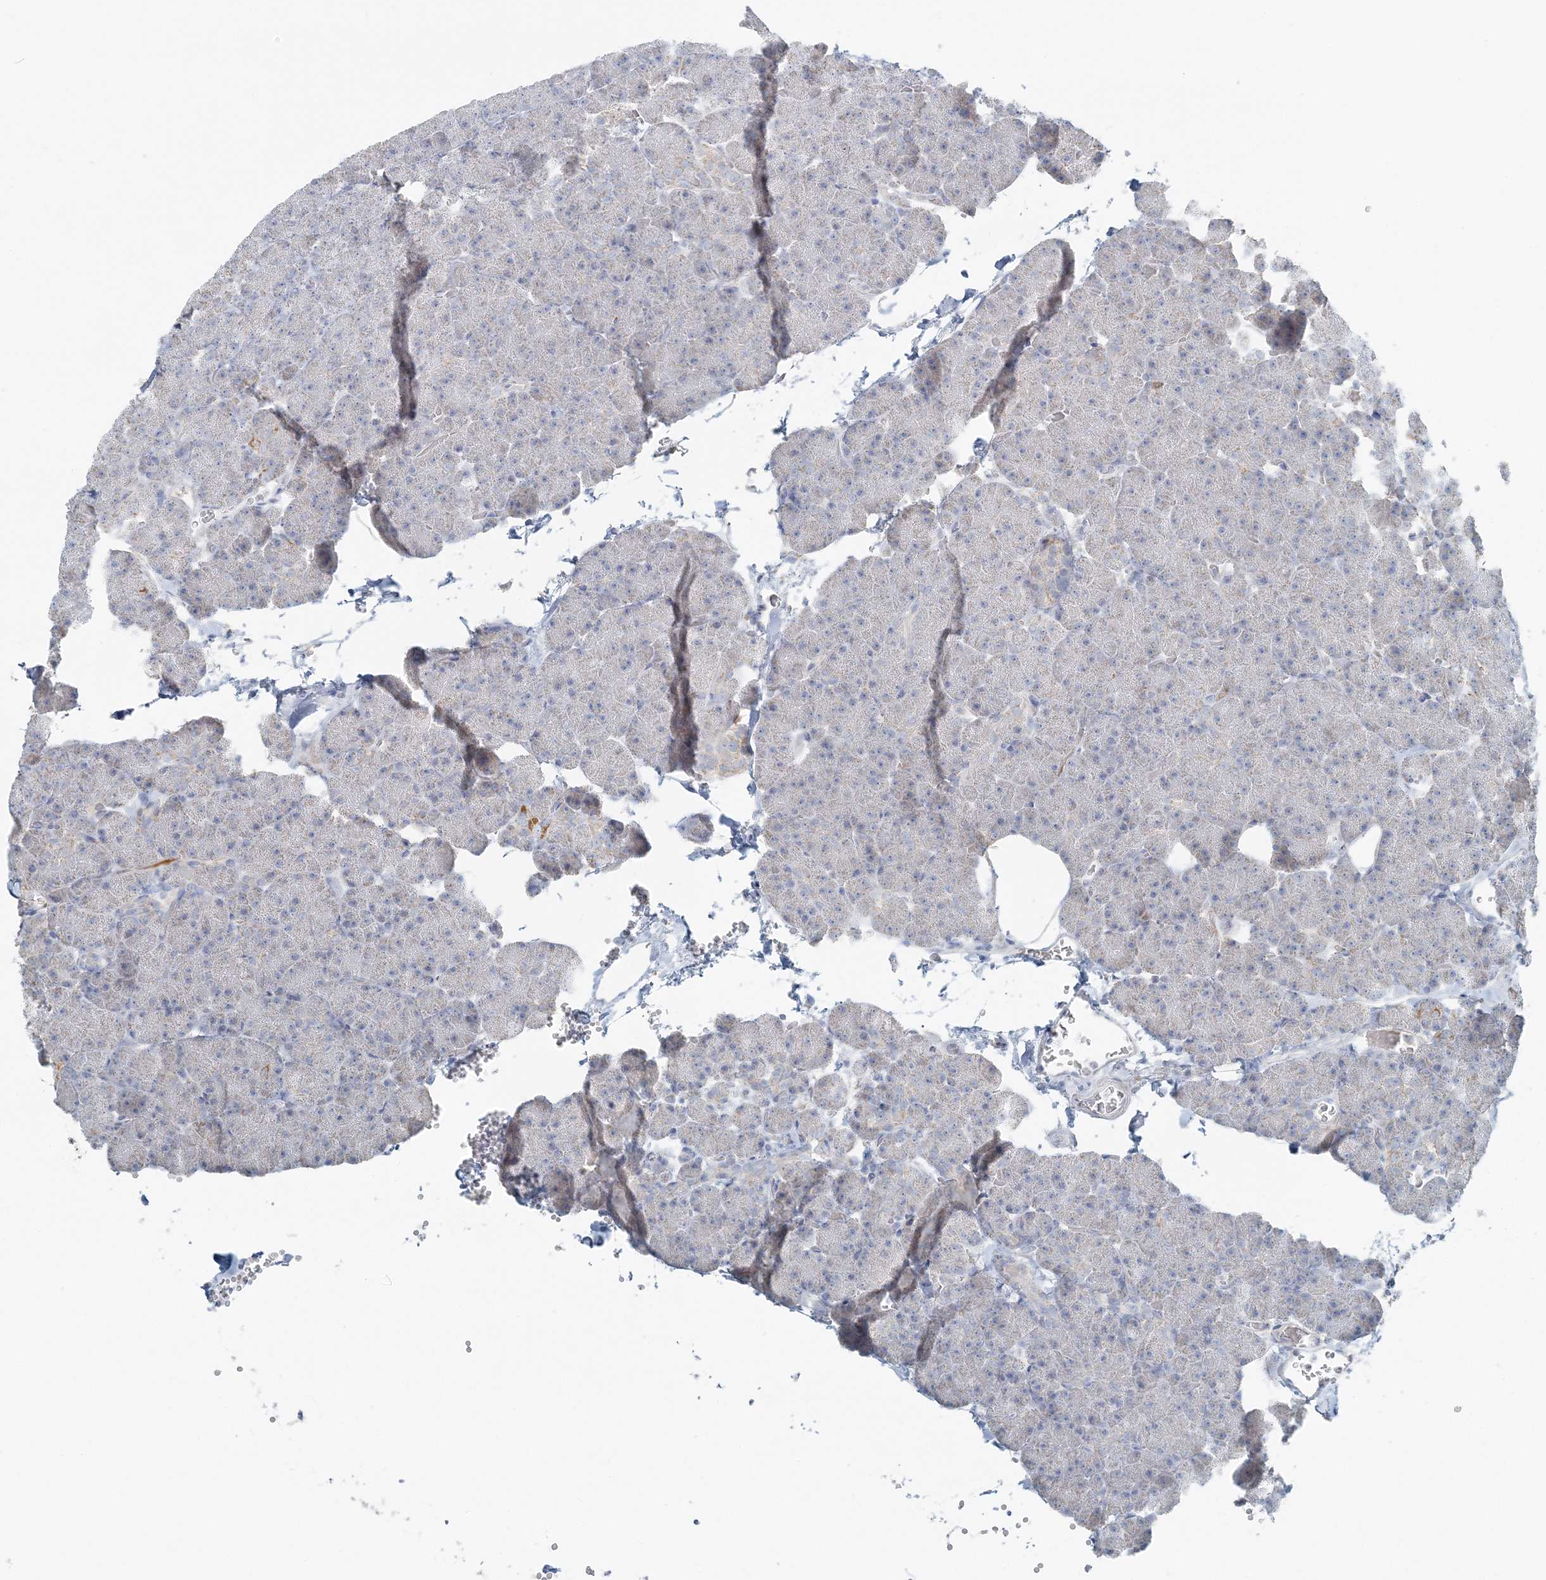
{"staining": {"intensity": "moderate", "quantity": "<25%", "location": "cytoplasmic/membranous"}, "tissue": "pancreas", "cell_type": "Exocrine glandular cells", "image_type": "normal", "snomed": [{"axis": "morphology", "description": "Normal tissue, NOS"}, {"axis": "morphology", "description": "Carcinoid, malignant, NOS"}, {"axis": "topography", "description": "Pancreas"}], "caption": "DAB (3,3'-diaminobenzidine) immunohistochemical staining of benign pancreas shows moderate cytoplasmic/membranous protein positivity in about <25% of exocrine glandular cells. Using DAB (3,3'-diaminobenzidine) (brown) and hematoxylin (blue) stains, captured at high magnification using brightfield microscopy.", "gene": "SLC22A16", "patient": {"sex": "female", "age": 35}}